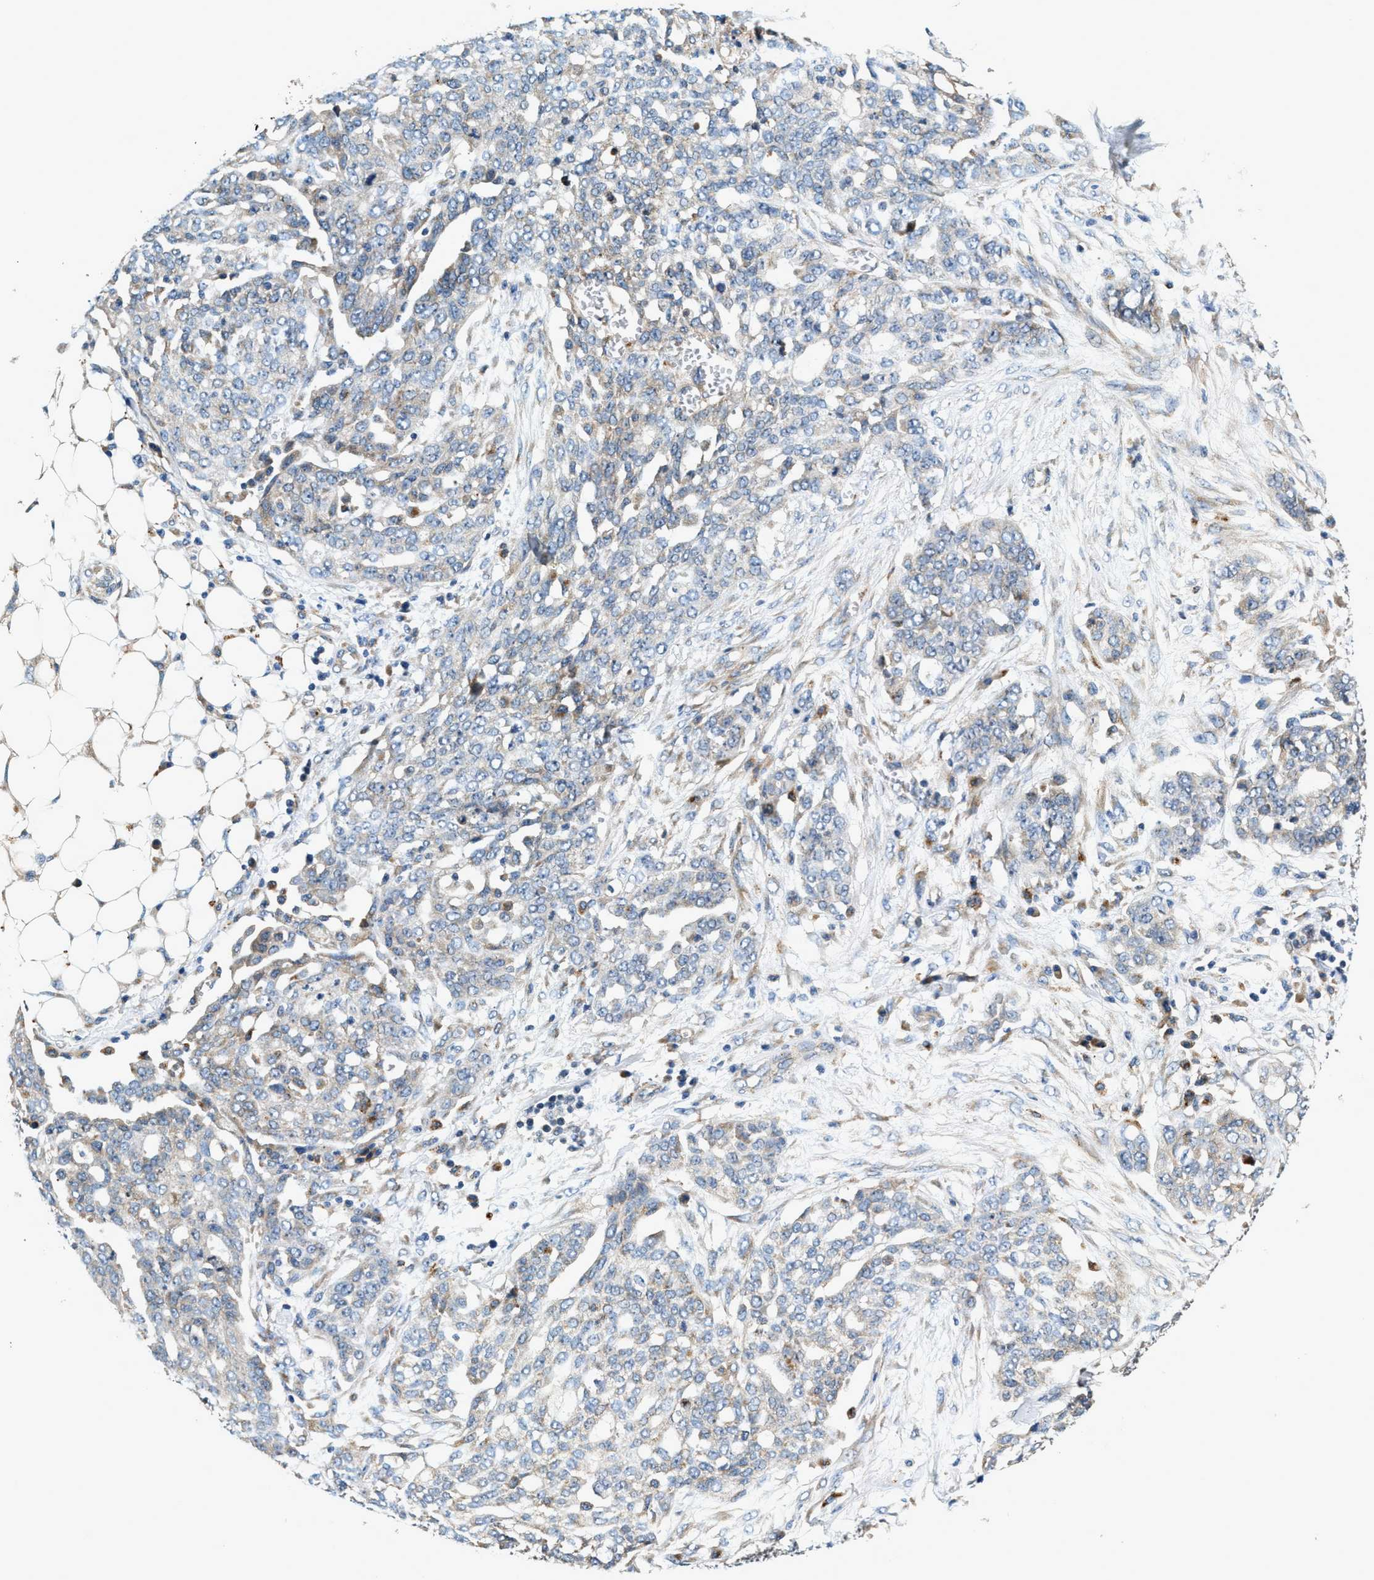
{"staining": {"intensity": "negative", "quantity": "none", "location": "none"}, "tissue": "ovarian cancer", "cell_type": "Tumor cells", "image_type": "cancer", "snomed": [{"axis": "morphology", "description": "Cystadenocarcinoma, serous, NOS"}, {"axis": "topography", "description": "Soft tissue"}, {"axis": "topography", "description": "Ovary"}], "caption": "Human ovarian cancer stained for a protein using immunohistochemistry displays no positivity in tumor cells.", "gene": "DUSP10", "patient": {"sex": "female", "age": 57}}